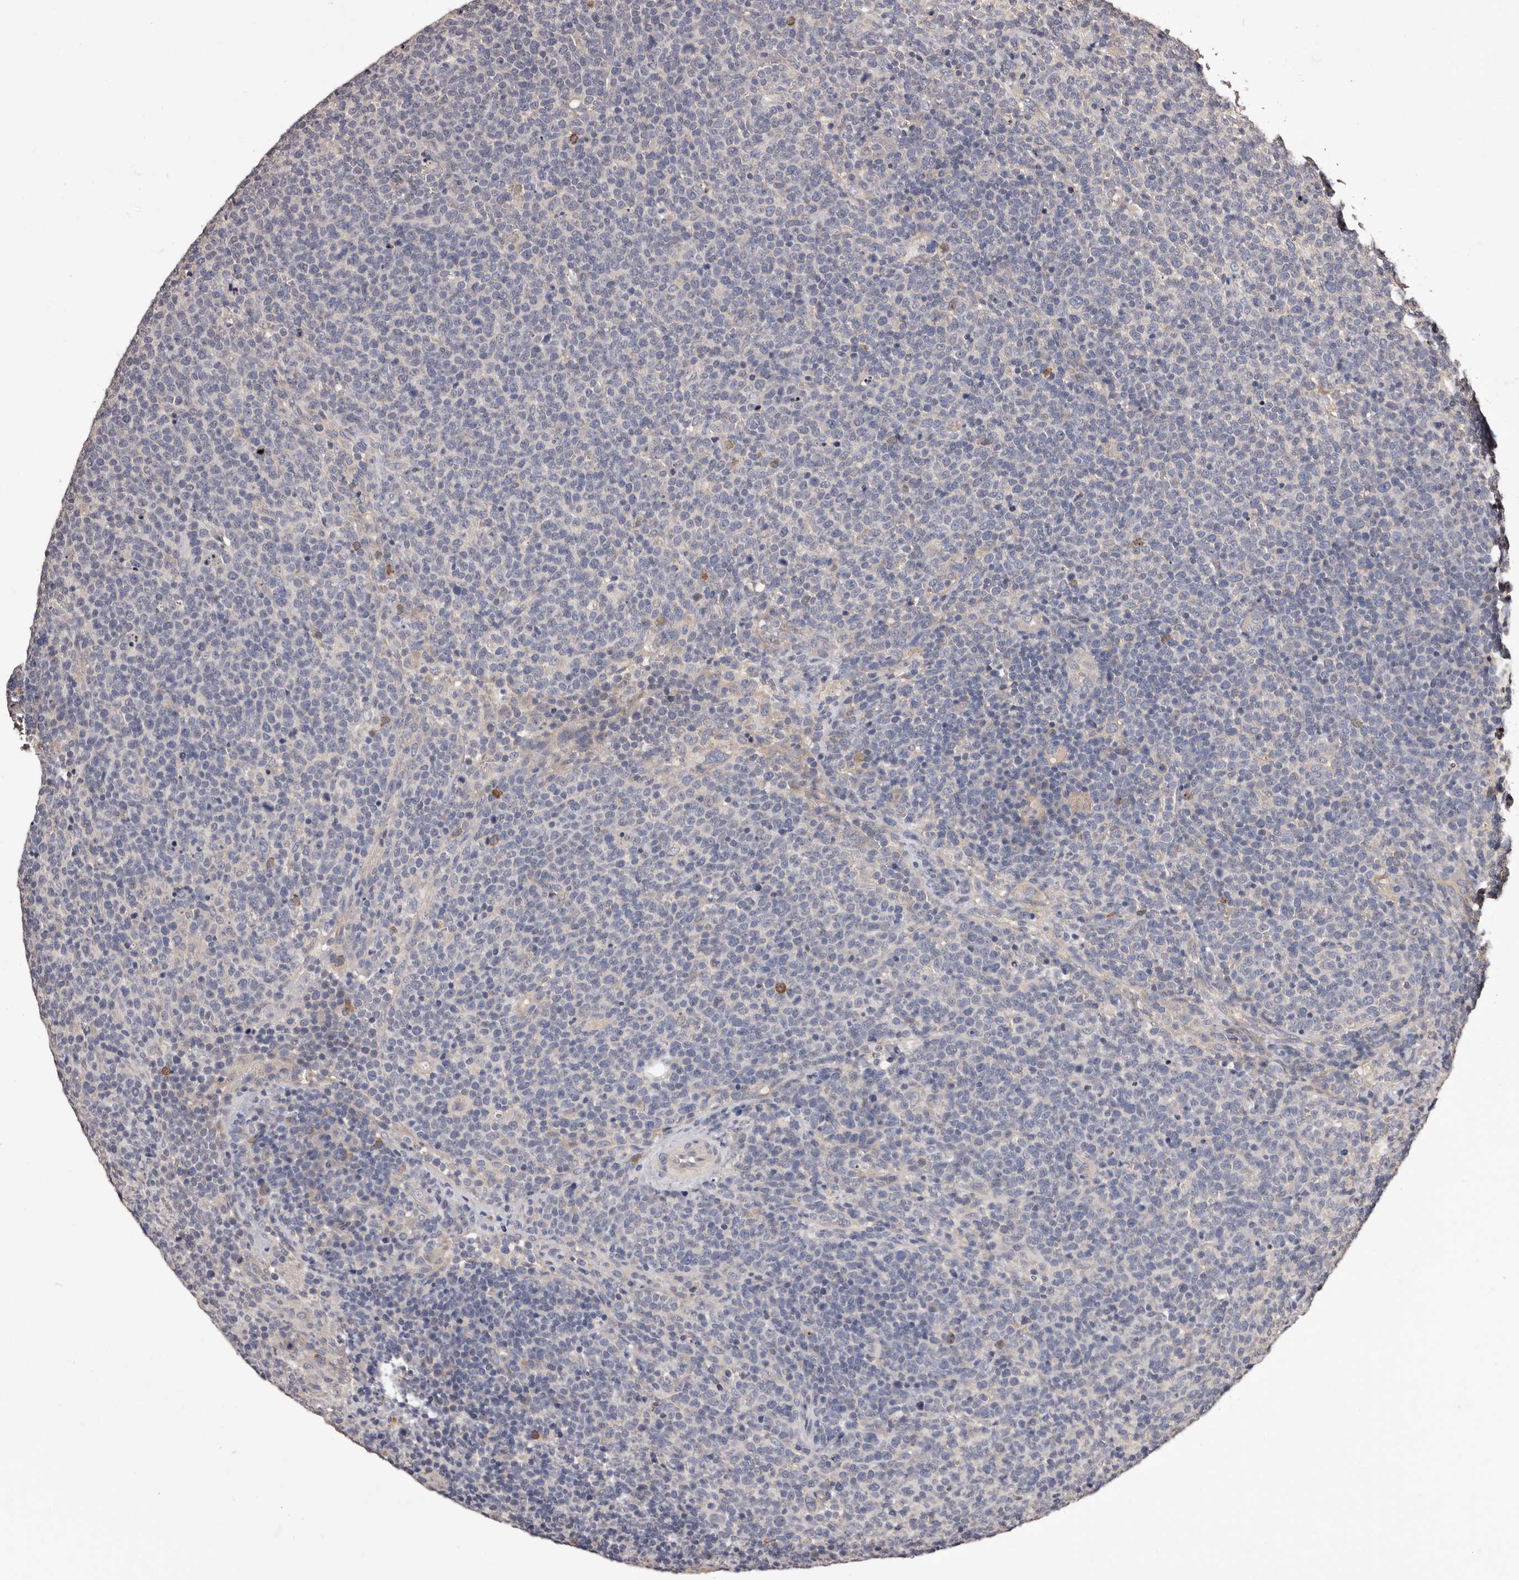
{"staining": {"intensity": "negative", "quantity": "none", "location": "none"}, "tissue": "lymphoma", "cell_type": "Tumor cells", "image_type": "cancer", "snomed": [{"axis": "morphology", "description": "Malignant lymphoma, non-Hodgkin's type, High grade"}, {"axis": "topography", "description": "Lymph node"}], "caption": "Immunohistochemical staining of malignant lymphoma, non-Hodgkin's type (high-grade) exhibits no significant positivity in tumor cells.", "gene": "ETNK1", "patient": {"sex": "male", "age": 61}}